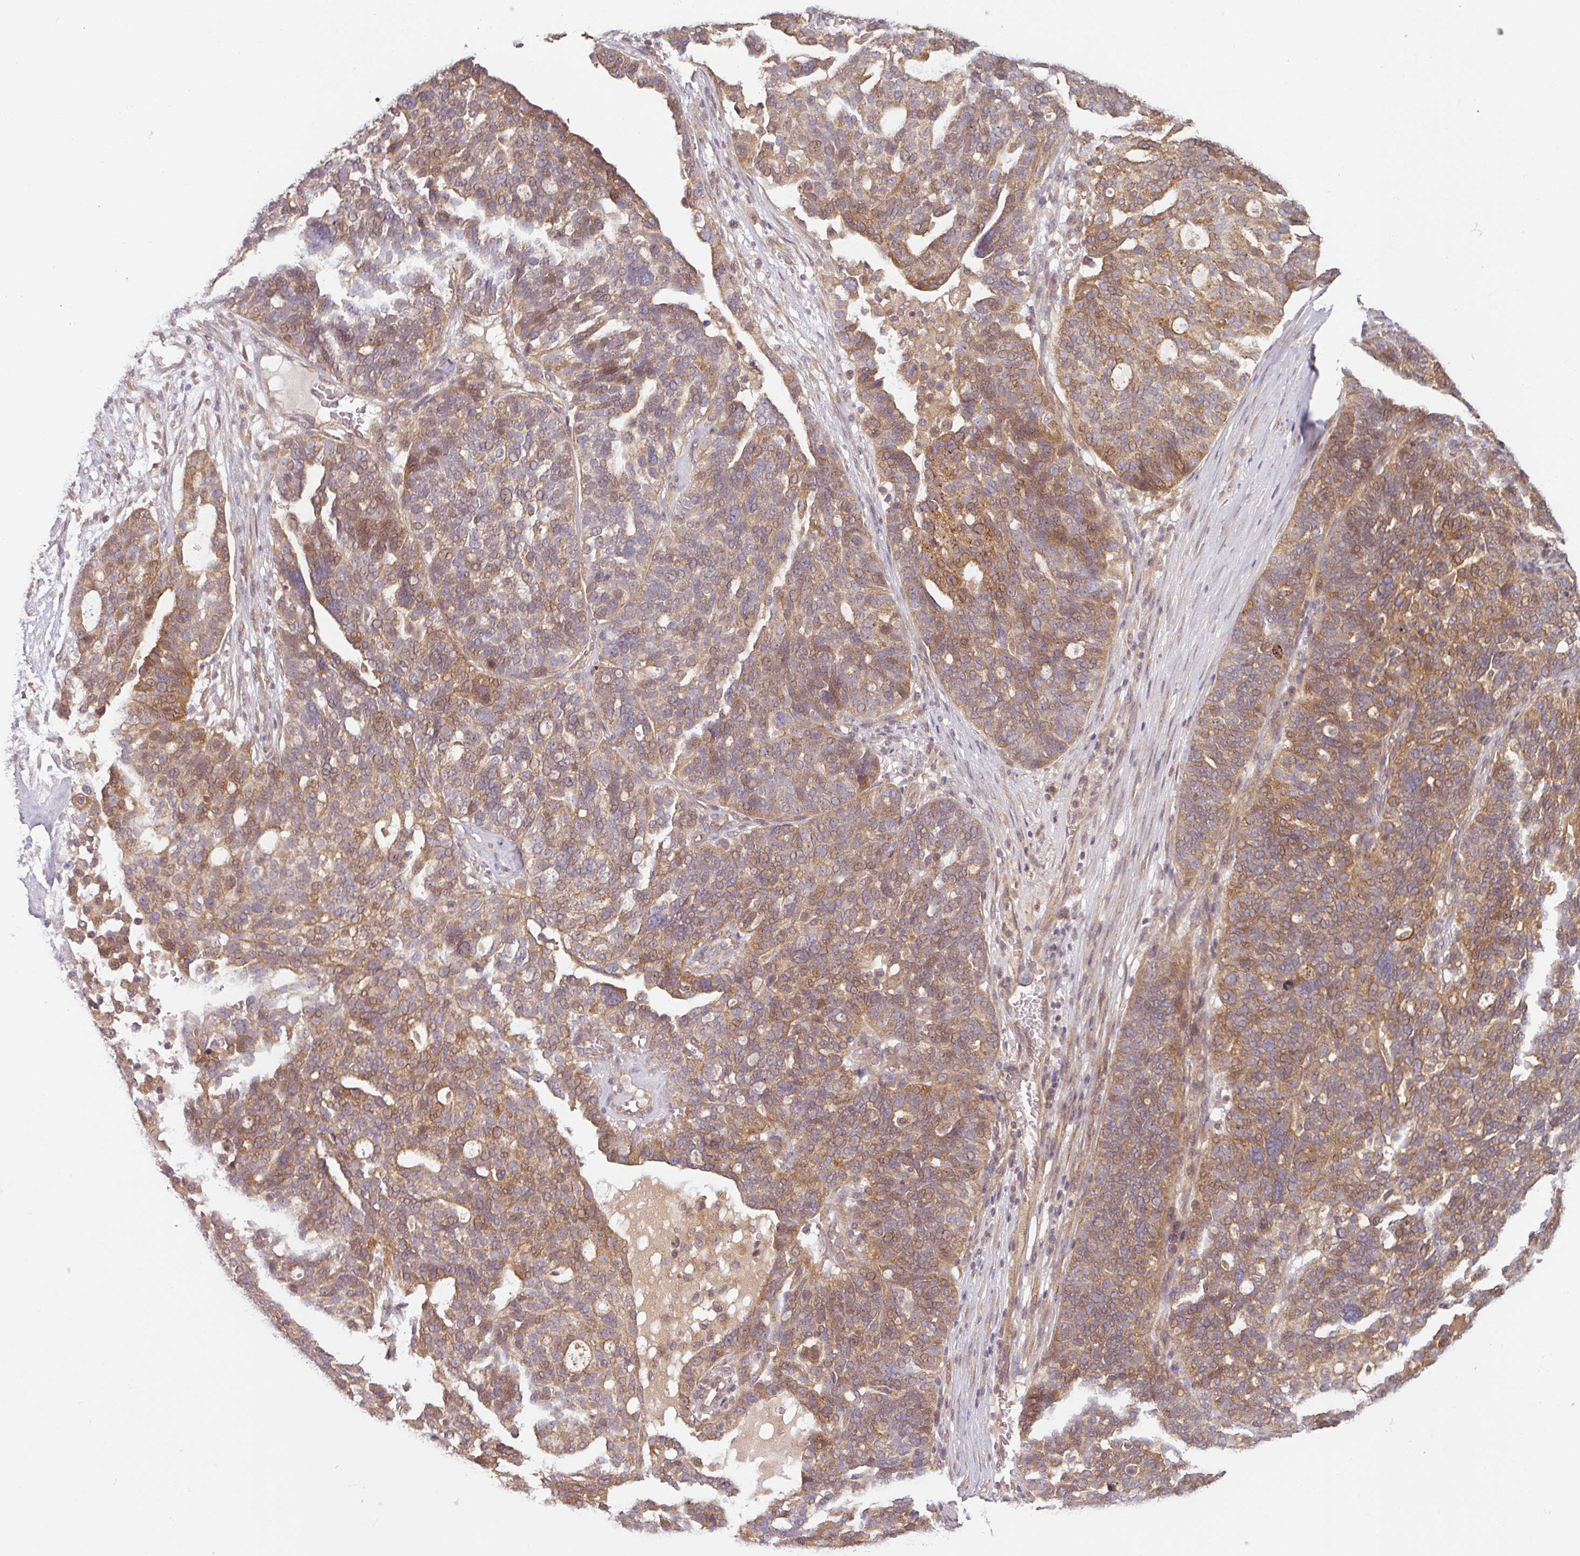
{"staining": {"intensity": "moderate", "quantity": ">75%", "location": "cytoplasmic/membranous"}, "tissue": "ovarian cancer", "cell_type": "Tumor cells", "image_type": "cancer", "snomed": [{"axis": "morphology", "description": "Cystadenocarcinoma, serous, NOS"}, {"axis": "topography", "description": "Ovary"}], "caption": "An image of human serous cystadenocarcinoma (ovarian) stained for a protein demonstrates moderate cytoplasmic/membranous brown staining in tumor cells. The protein of interest is stained brown, and the nuclei are stained in blue (DAB IHC with brightfield microscopy, high magnification).", "gene": "RNF31", "patient": {"sex": "female", "age": 59}}